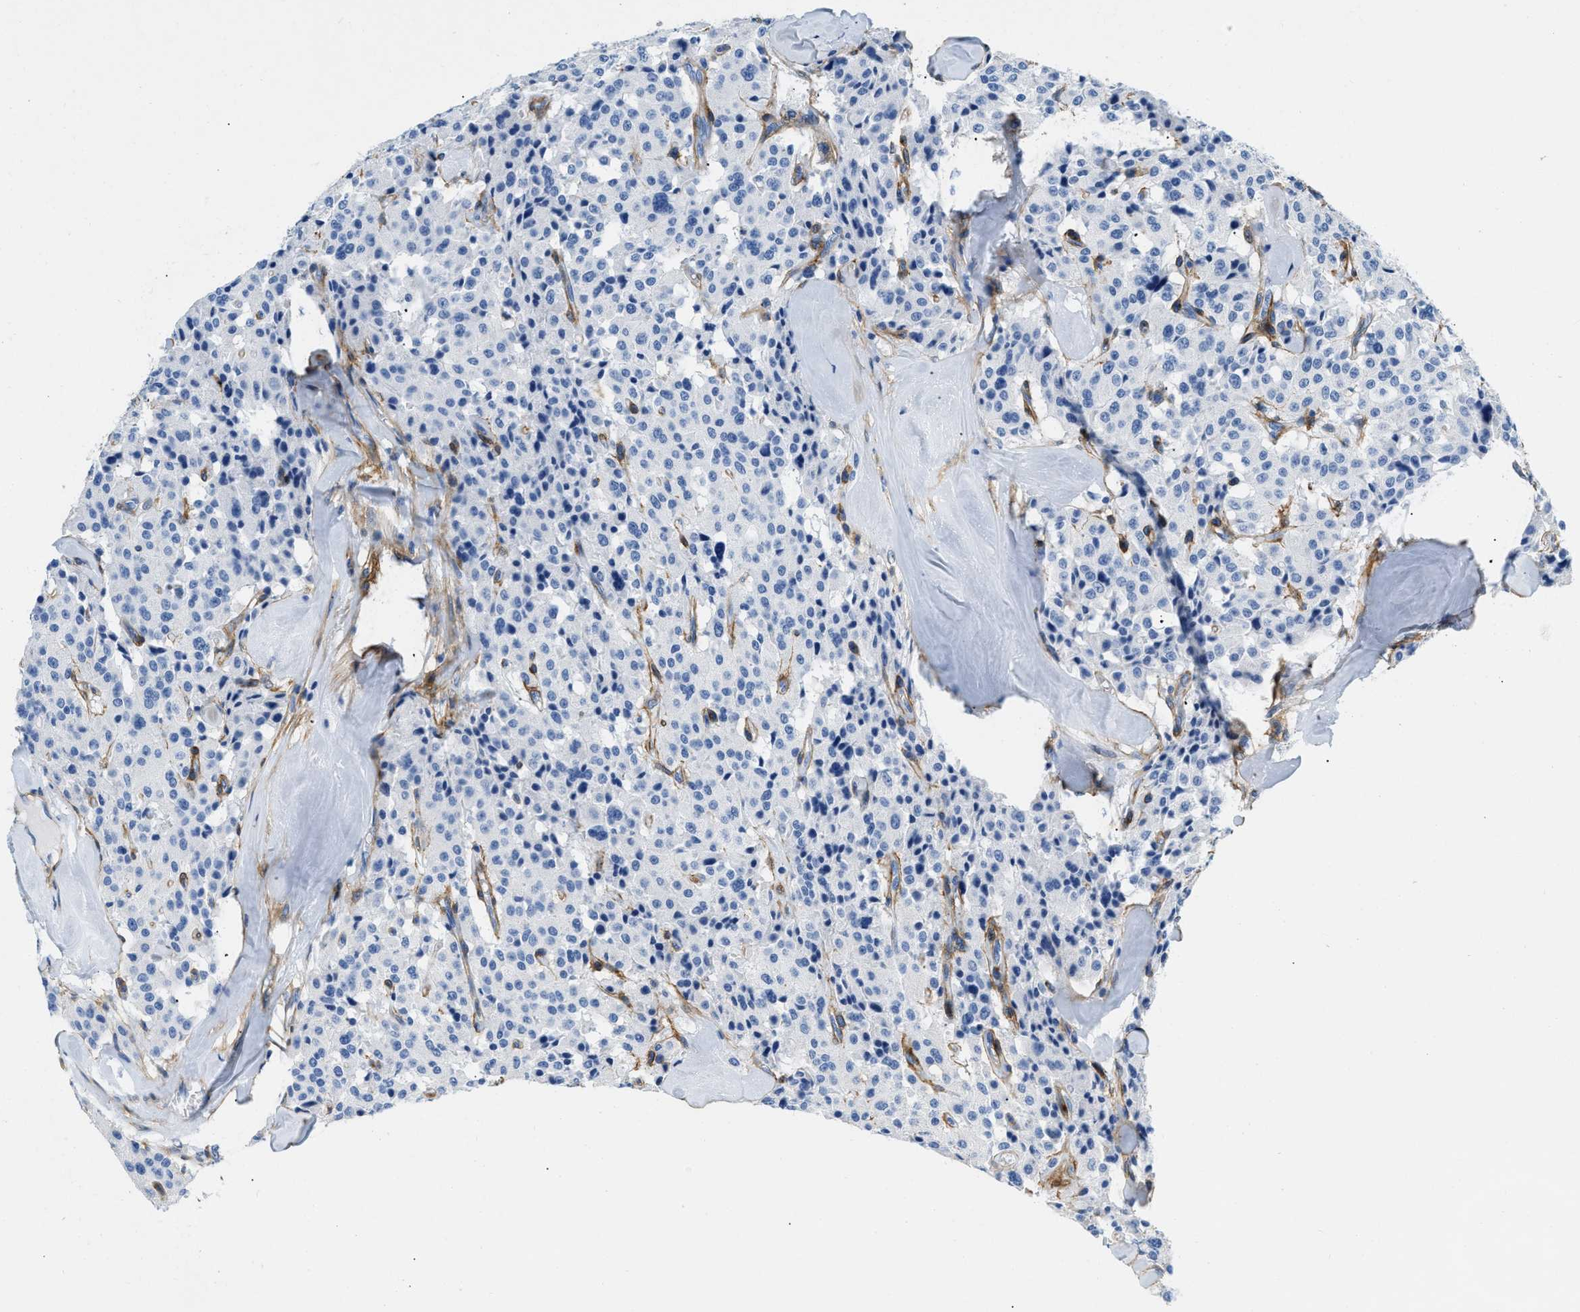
{"staining": {"intensity": "negative", "quantity": "none", "location": "none"}, "tissue": "carcinoid", "cell_type": "Tumor cells", "image_type": "cancer", "snomed": [{"axis": "morphology", "description": "Carcinoid, malignant, NOS"}, {"axis": "topography", "description": "Lung"}], "caption": "DAB (3,3'-diaminobenzidine) immunohistochemical staining of human carcinoid displays no significant expression in tumor cells.", "gene": "PDGFRB", "patient": {"sex": "male", "age": 30}}